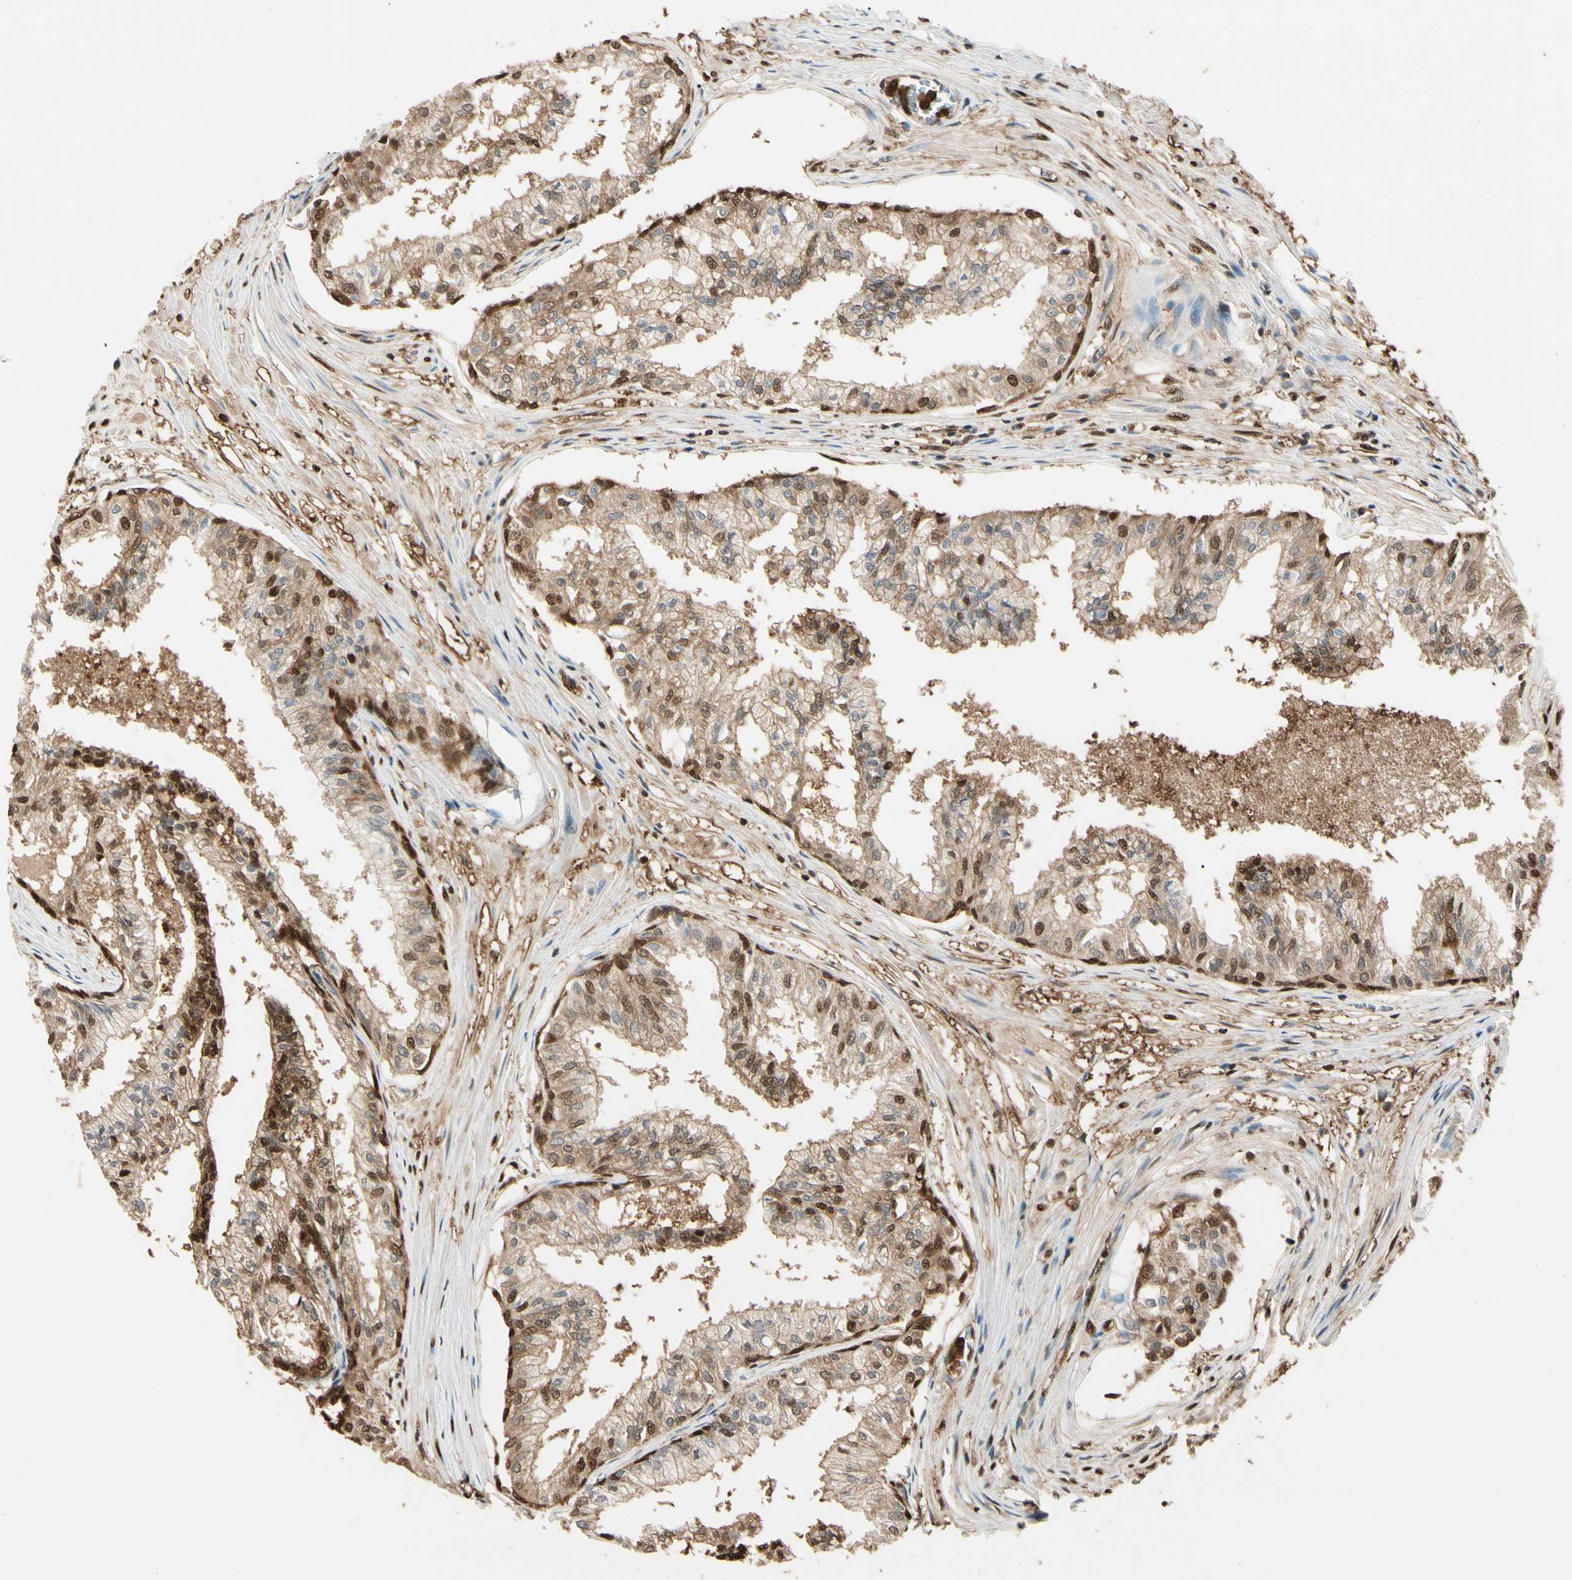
{"staining": {"intensity": "moderate", "quantity": ">75%", "location": "cytoplasmic/membranous,nuclear"}, "tissue": "prostate", "cell_type": "Glandular cells", "image_type": "normal", "snomed": [{"axis": "morphology", "description": "Normal tissue, NOS"}, {"axis": "topography", "description": "Prostate"}, {"axis": "topography", "description": "Seminal veicle"}], "caption": "IHC staining of benign prostate, which exhibits medium levels of moderate cytoplasmic/membranous,nuclear expression in about >75% of glandular cells indicating moderate cytoplasmic/membranous,nuclear protein staining. The staining was performed using DAB (3,3'-diaminobenzidine) (brown) for protein detection and nuclei were counterstained in hematoxylin (blue).", "gene": "PNCK", "patient": {"sex": "male", "age": 60}}